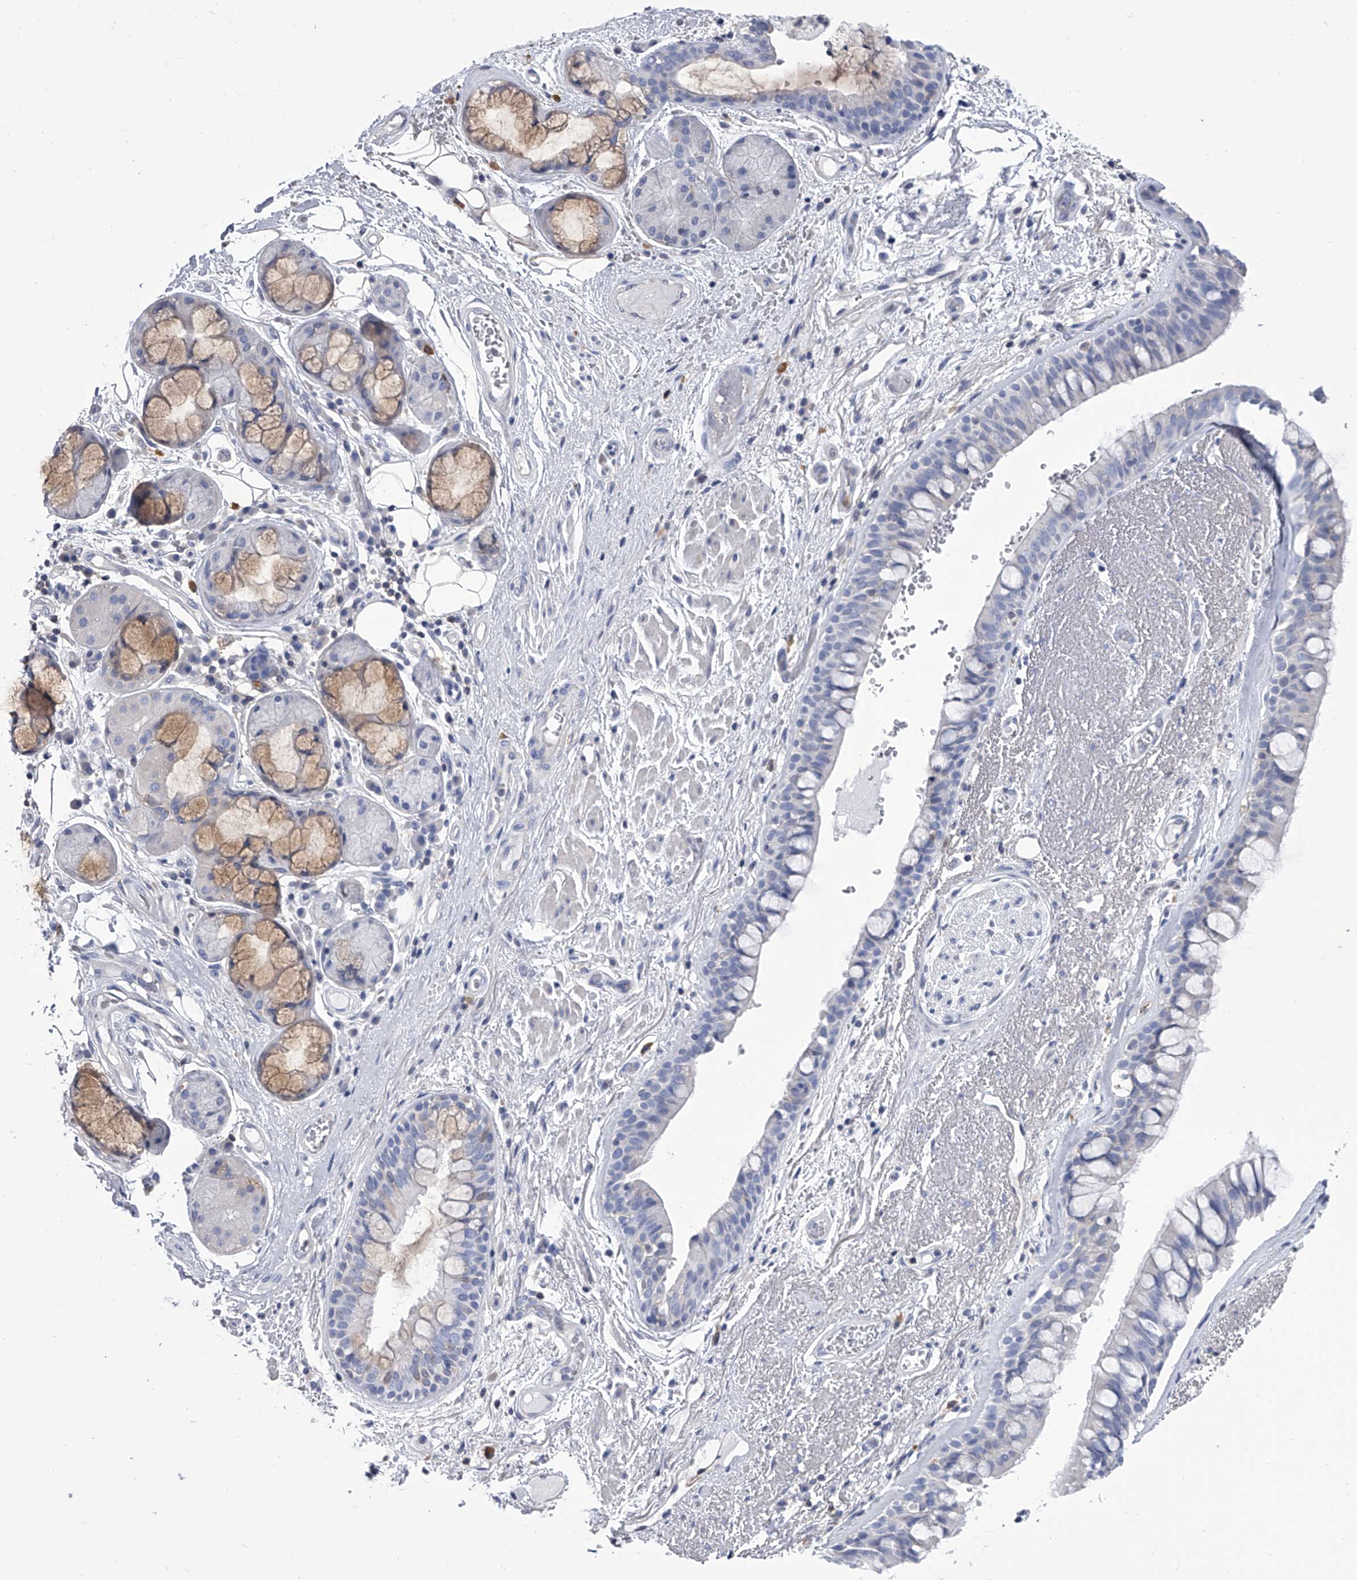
{"staining": {"intensity": "negative", "quantity": "none", "location": "none"}, "tissue": "bronchus", "cell_type": "Respiratory epithelial cells", "image_type": "normal", "snomed": [{"axis": "morphology", "description": "Normal tissue, NOS"}, {"axis": "morphology", "description": "Squamous cell carcinoma, NOS"}, {"axis": "topography", "description": "Lymph node"}, {"axis": "topography", "description": "Bronchus"}, {"axis": "topography", "description": "Lung"}], "caption": "The photomicrograph reveals no staining of respiratory epithelial cells in benign bronchus. (Stains: DAB immunohistochemistry (IHC) with hematoxylin counter stain, Microscopy: brightfield microscopy at high magnification).", "gene": "SERPINB9", "patient": {"sex": "male", "age": 66}}